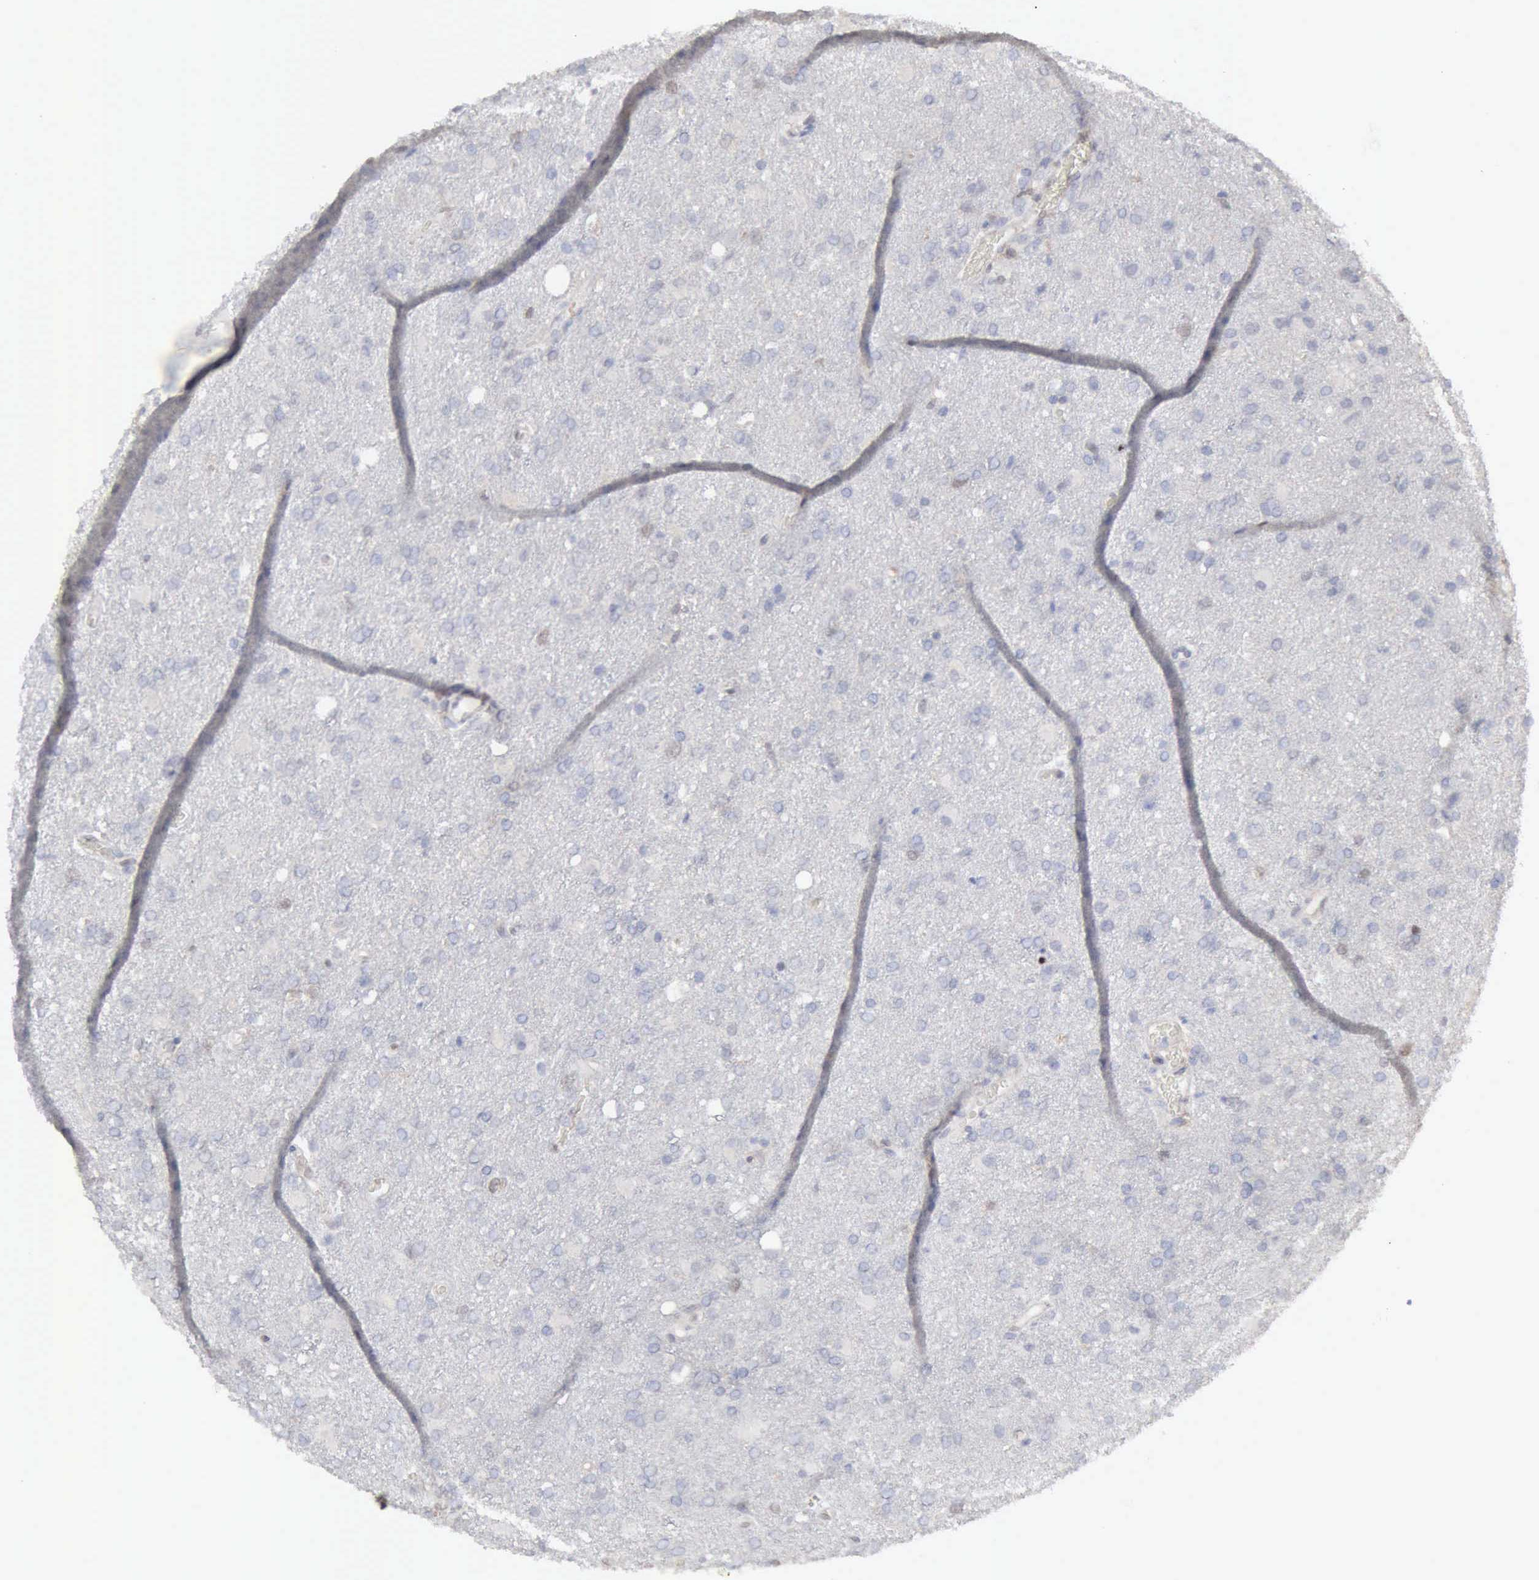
{"staining": {"intensity": "negative", "quantity": "none", "location": "none"}, "tissue": "glioma", "cell_type": "Tumor cells", "image_type": "cancer", "snomed": [{"axis": "morphology", "description": "Glioma, malignant, High grade"}, {"axis": "topography", "description": "Brain"}], "caption": "Protein analysis of malignant glioma (high-grade) demonstrates no significant staining in tumor cells. The staining was performed using DAB (3,3'-diaminobenzidine) to visualize the protein expression in brown, while the nuclei were stained in blue with hematoxylin (Magnification: 20x).", "gene": "STAT1", "patient": {"sex": "male", "age": 68}}